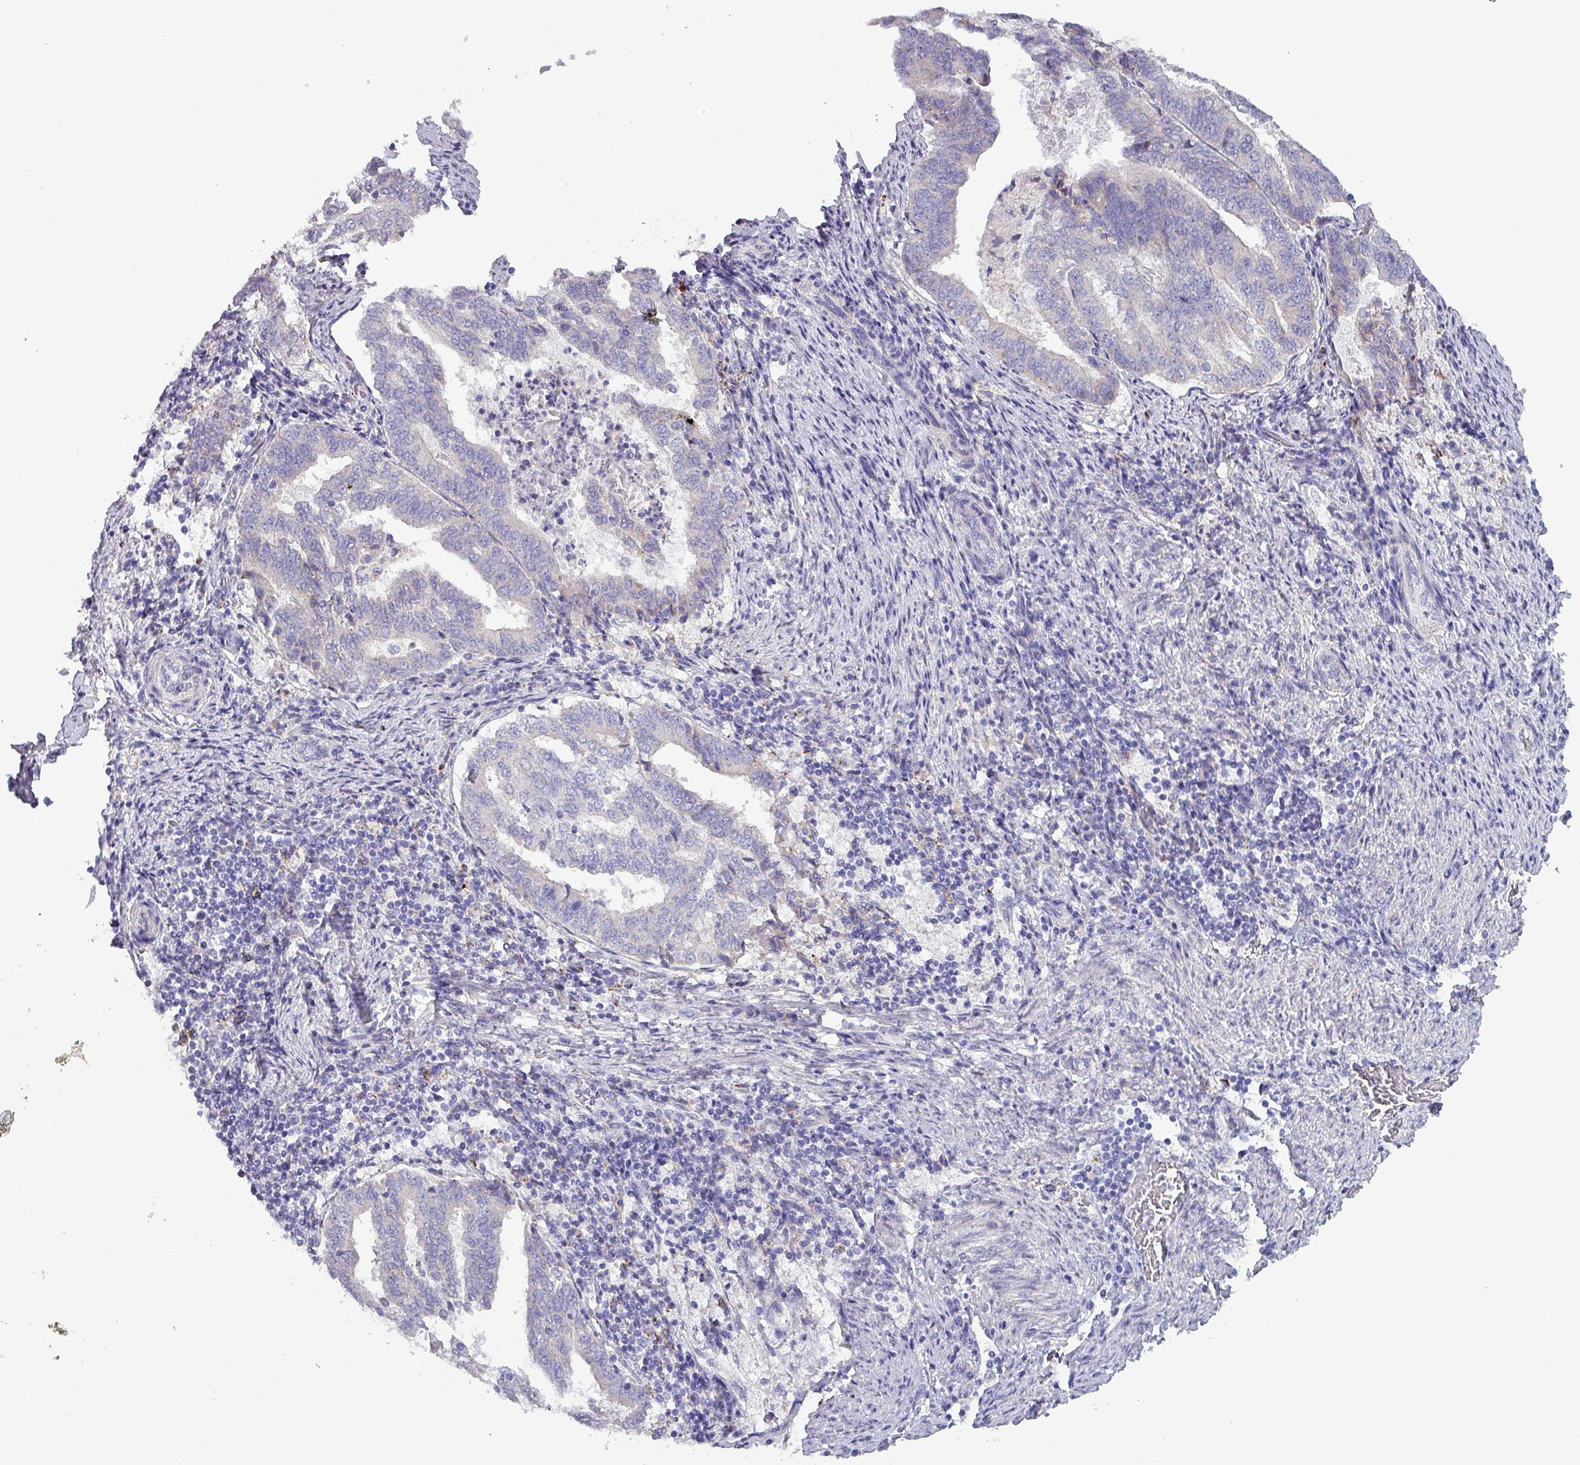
{"staining": {"intensity": "negative", "quantity": "none", "location": "none"}, "tissue": "endometrial cancer", "cell_type": "Tumor cells", "image_type": "cancer", "snomed": [{"axis": "morphology", "description": "Adenocarcinoma, NOS"}, {"axis": "topography", "description": "Endometrium"}], "caption": "IHC of adenocarcinoma (endometrial) reveals no expression in tumor cells. (DAB immunohistochemistry with hematoxylin counter stain).", "gene": "HSD3B7", "patient": {"sex": "female", "age": 80}}